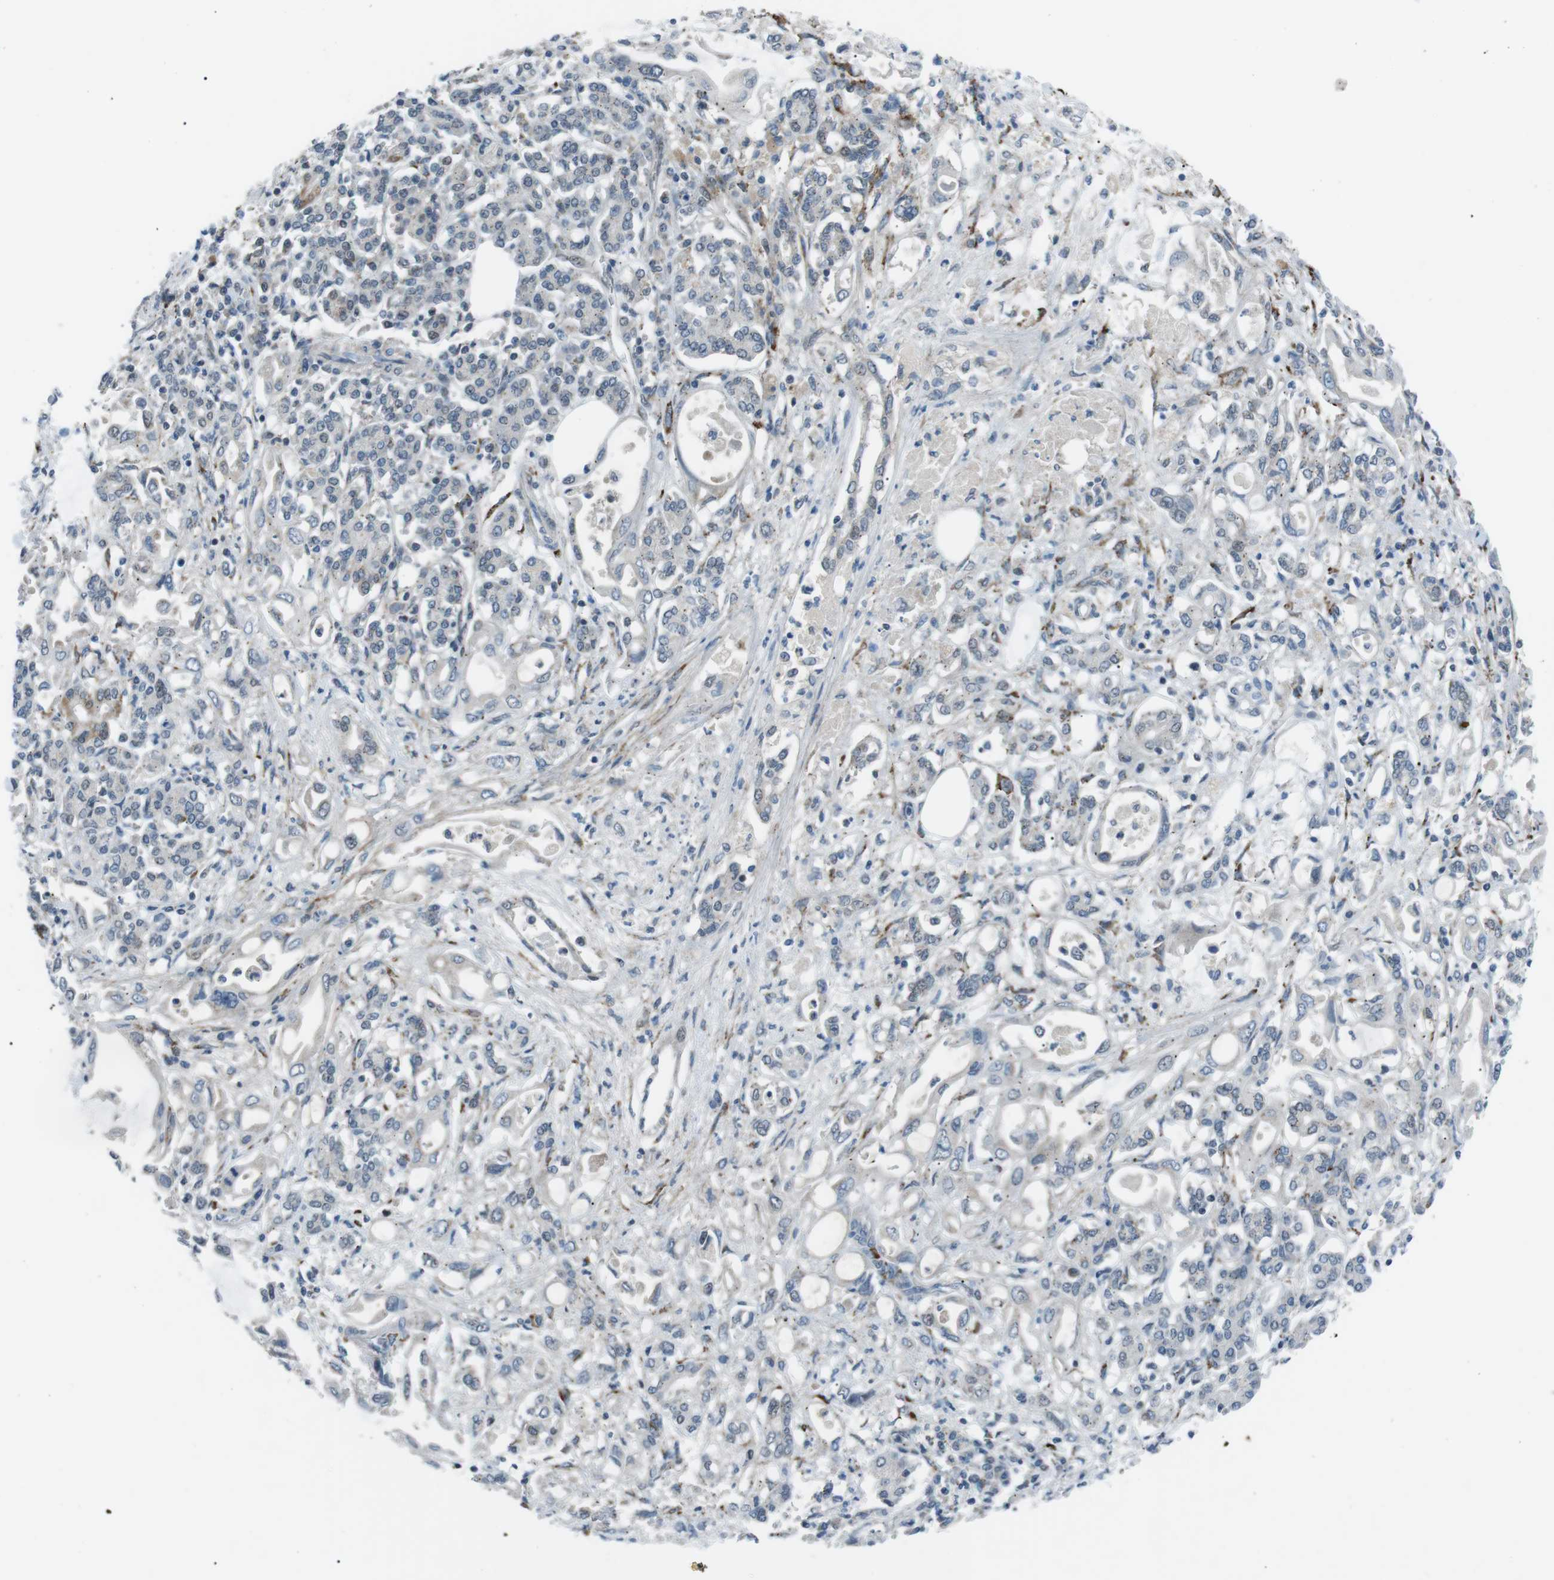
{"staining": {"intensity": "negative", "quantity": "none", "location": "none"}, "tissue": "pancreatic cancer", "cell_type": "Tumor cells", "image_type": "cancer", "snomed": [{"axis": "morphology", "description": "Adenocarcinoma, NOS"}, {"axis": "topography", "description": "Pancreas"}], "caption": "DAB (3,3'-diaminobenzidine) immunohistochemical staining of pancreatic adenocarcinoma reveals no significant expression in tumor cells.", "gene": "ARID5B", "patient": {"sex": "female", "age": 57}}